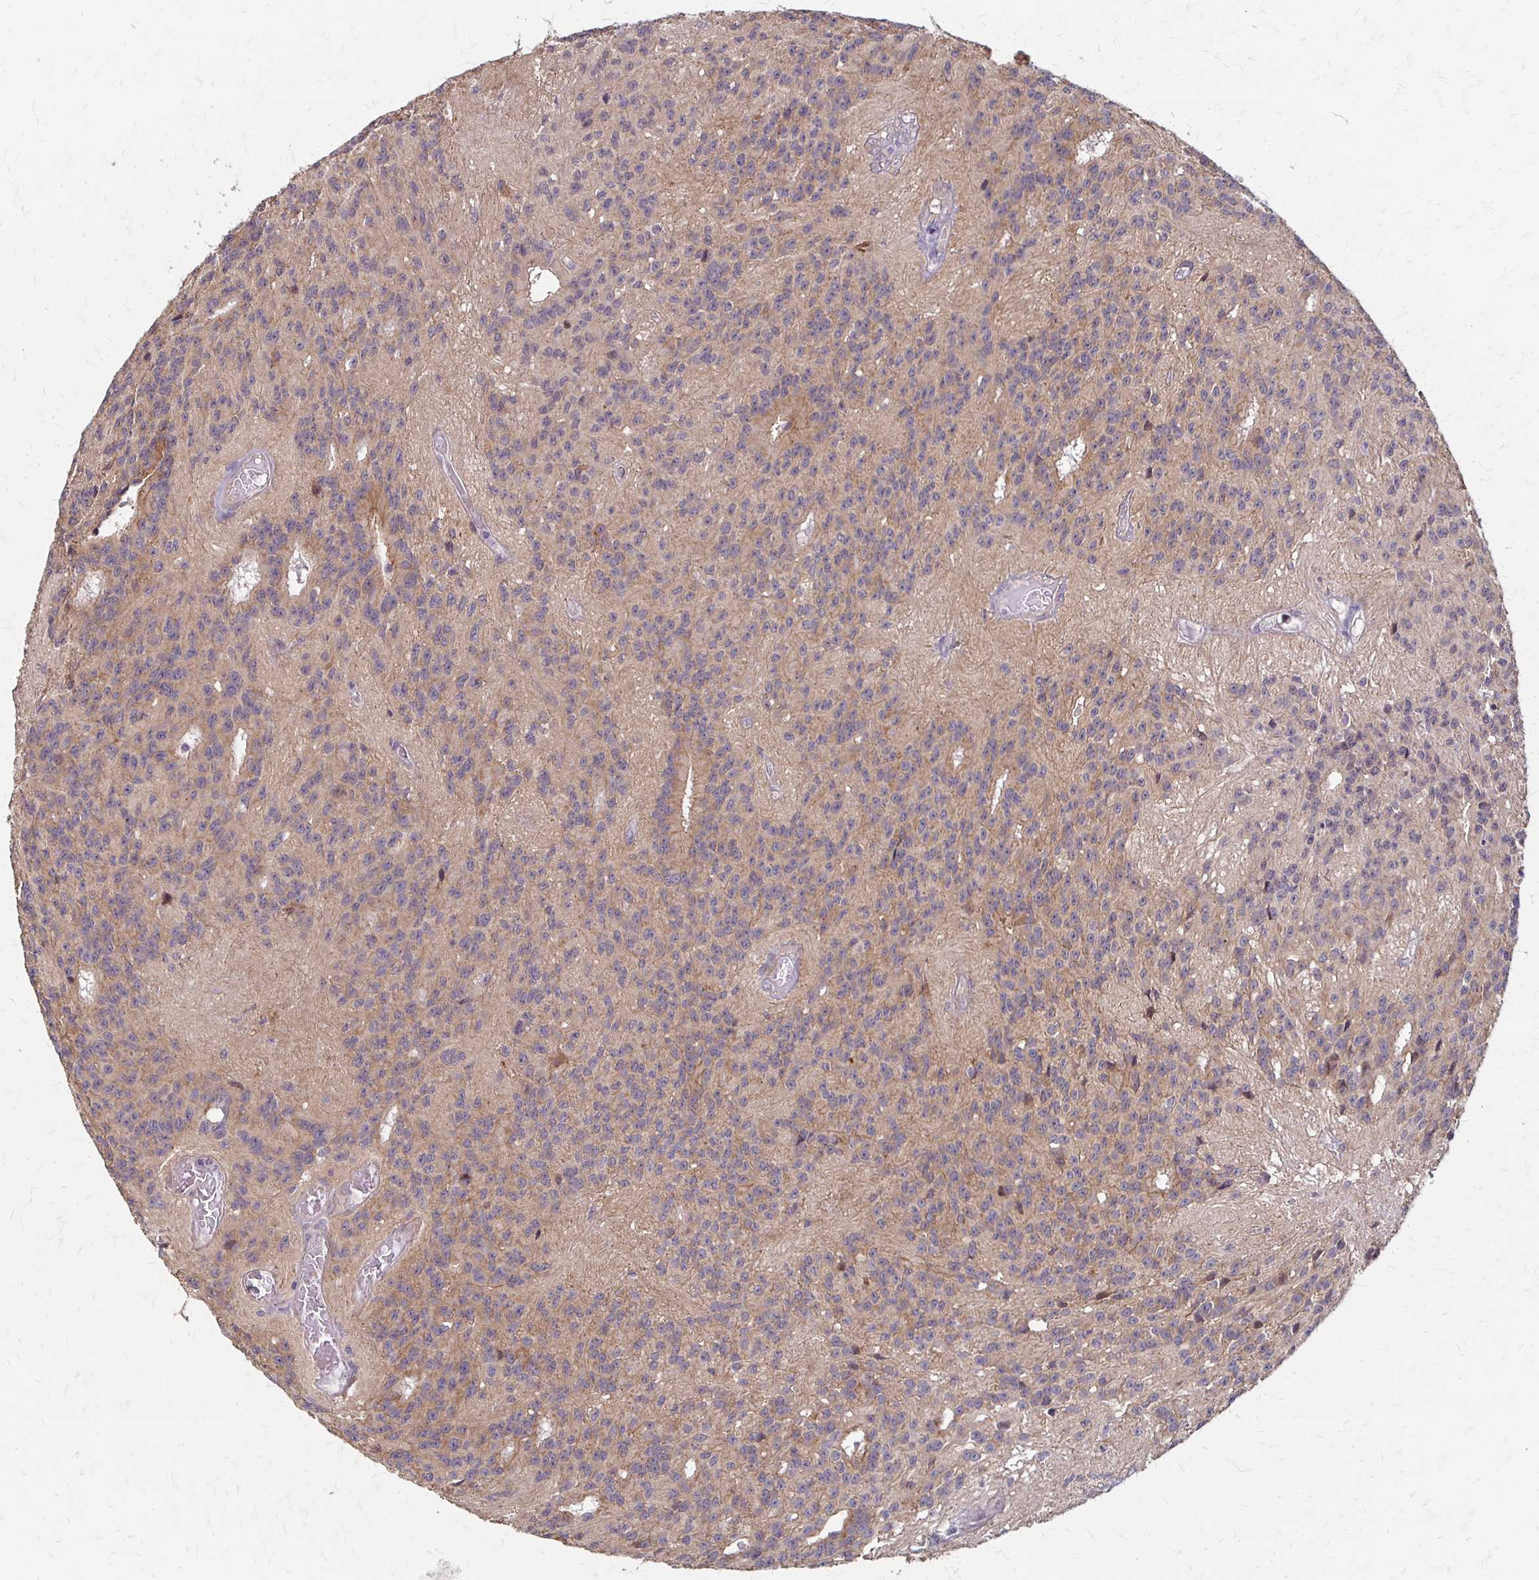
{"staining": {"intensity": "weak", "quantity": "25%-75%", "location": "cytoplasmic/membranous"}, "tissue": "glioma", "cell_type": "Tumor cells", "image_type": "cancer", "snomed": [{"axis": "morphology", "description": "Glioma, malignant, Low grade"}, {"axis": "topography", "description": "Brain"}], "caption": "Glioma stained with a protein marker exhibits weak staining in tumor cells.", "gene": "CFL2", "patient": {"sex": "male", "age": 31}}